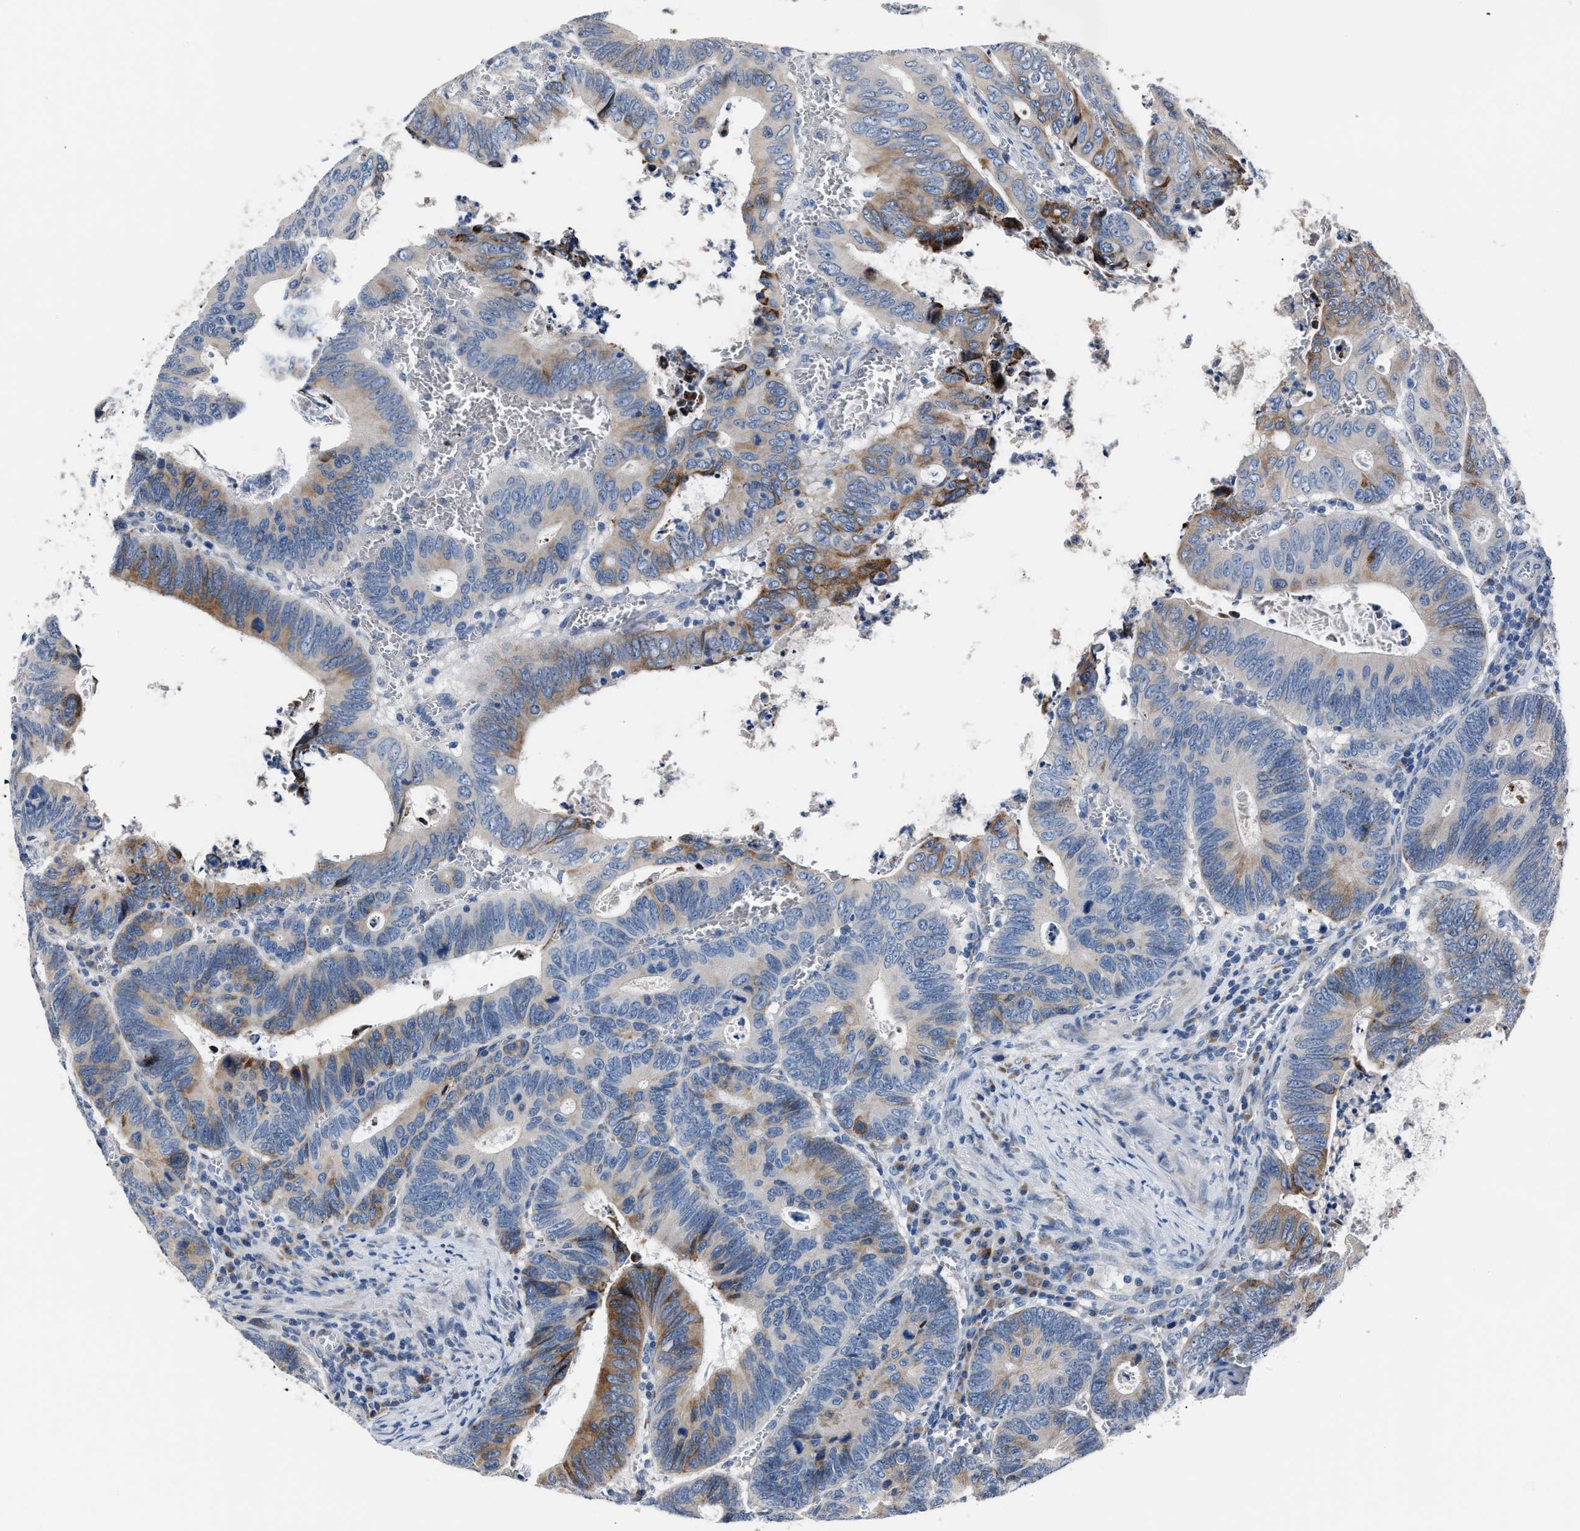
{"staining": {"intensity": "moderate", "quantity": "25%-75%", "location": "cytoplasmic/membranous"}, "tissue": "colorectal cancer", "cell_type": "Tumor cells", "image_type": "cancer", "snomed": [{"axis": "morphology", "description": "Inflammation, NOS"}, {"axis": "morphology", "description": "Adenocarcinoma, NOS"}, {"axis": "topography", "description": "Colon"}], "caption": "An immunohistochemistry (IHC) image of neoplastic tissue is shown. Protein staining in brown highlights moderate cytoplasmic/membranous positivity in colorectal cancer (adenocarcinoma) within tumor cells. The staining is performed using DAB (3,3'-diaminobenzidine) brown chromogen to label protein expression. The nuclei are counter-stained blue using hematoxylin.", "gene": "DNAJC24", "patient": {"sex": "male", "age": 72}}